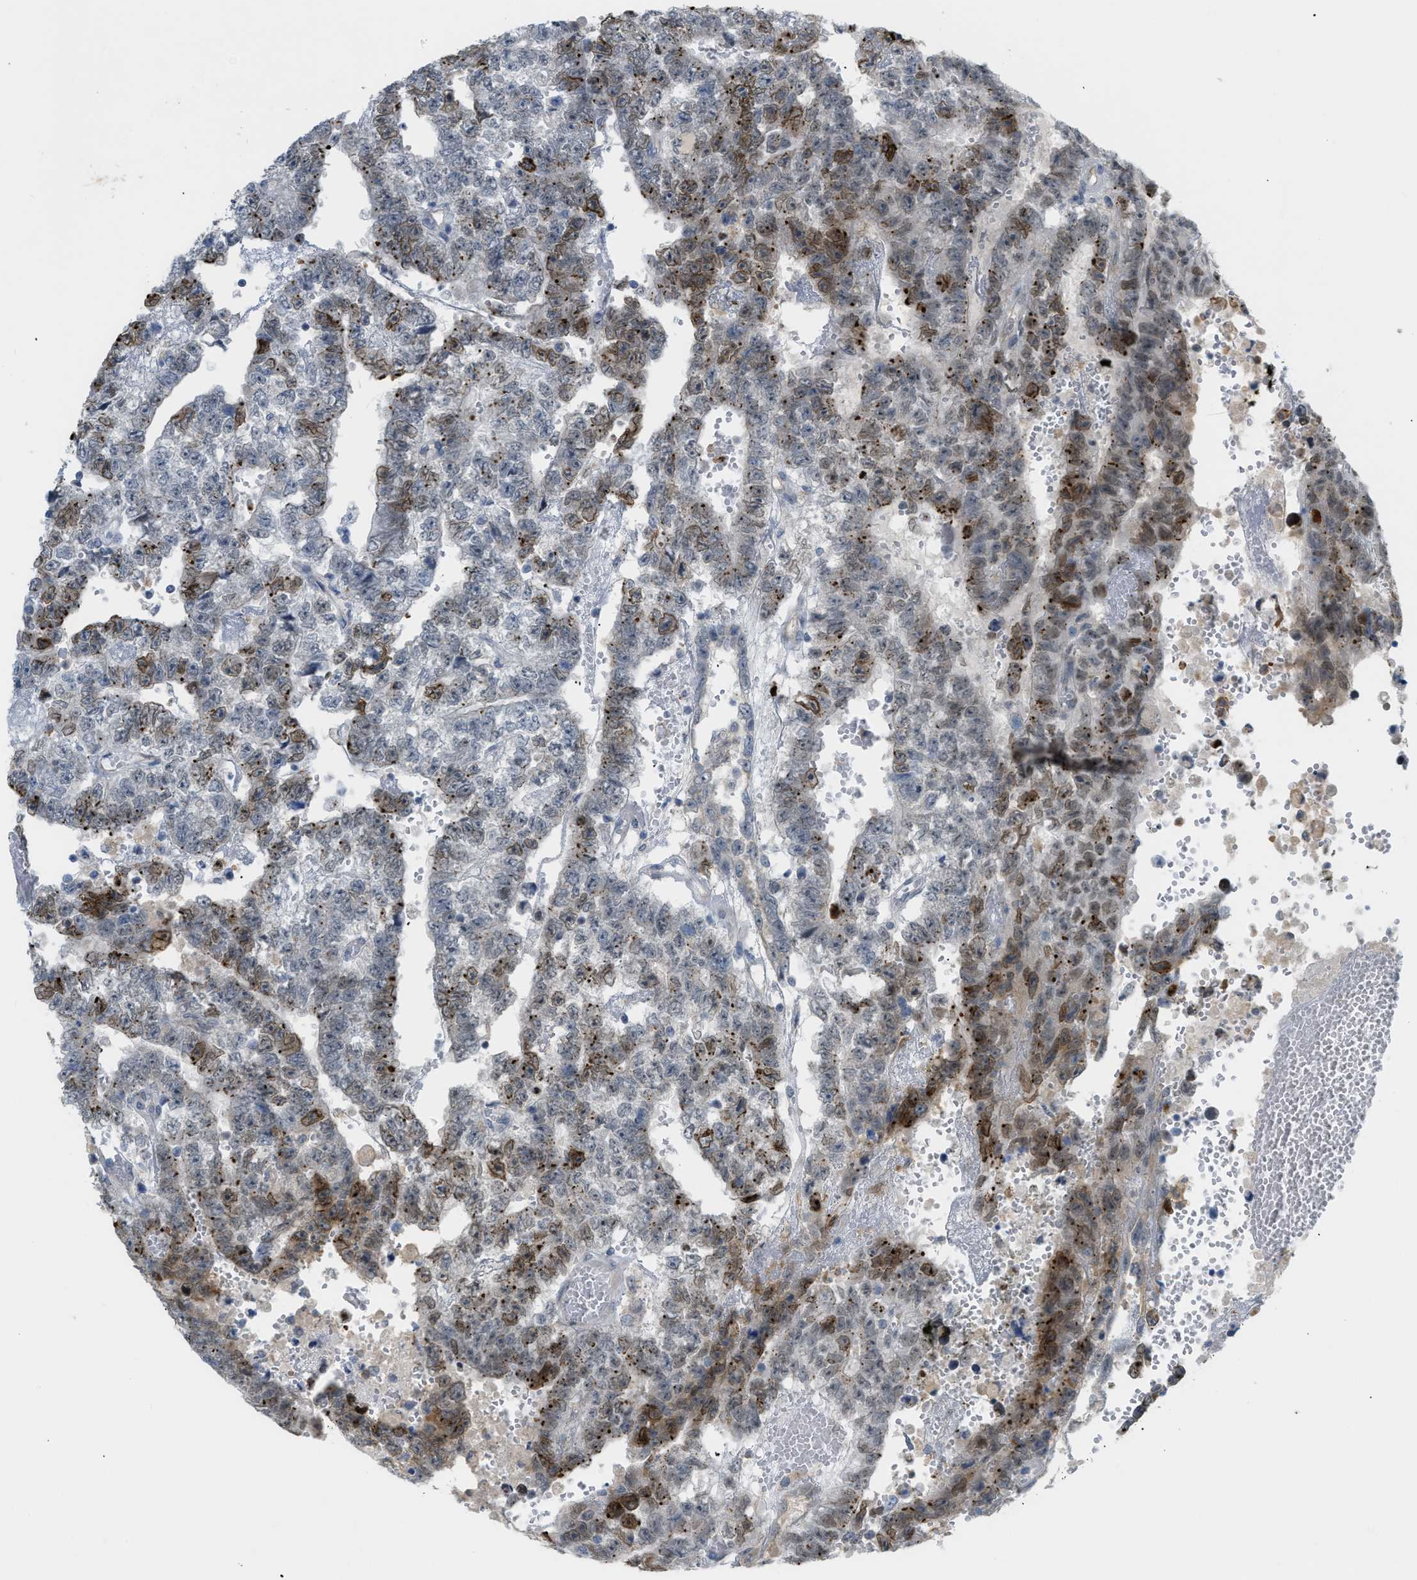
{"staining": {"intensity": "moderate", "quantity": "<25%", "location": "cytoplasmic/membranous"}, "tissue": "testis cancer", "cell_type": "Tumor cells", "image_type": "cancer", "snomed": [{"axis": "morphology", "description": "Carcinoma, Embryonal, NOS"}, {"axis": "topography", "description": "Testis"}], "caption": "A histopathology image showing moderate cytoplasmic/membranous positivity in approximately <25% of tumor cells in testis embryonal carcinoma, as visualized by brown immunohistochemical staining.", "gene": "ZNF408", "patient": {"sex": "male", "age": 25}}